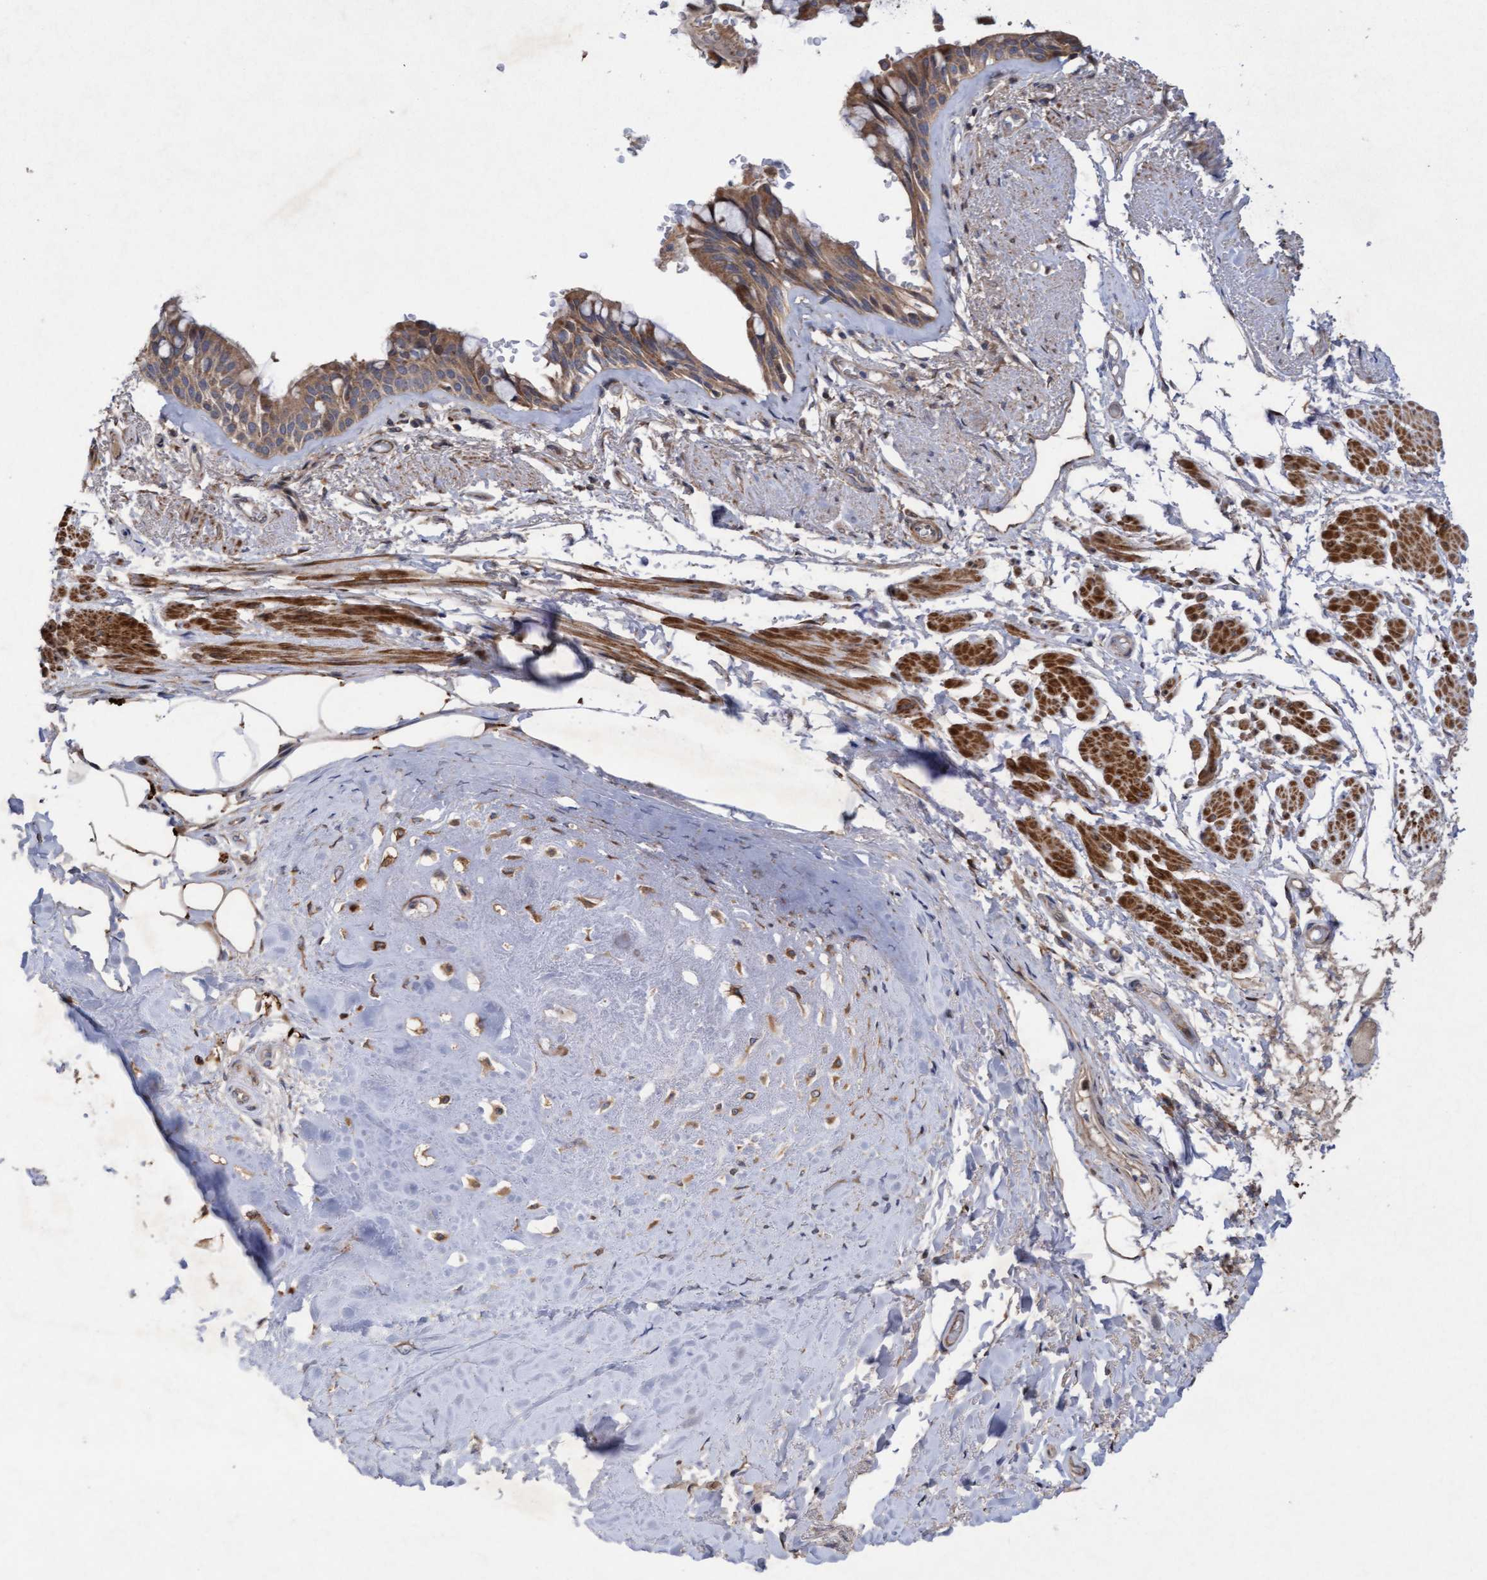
{"staining": {"intensity": "moderate", "quantity": ">75%", "location": "cytoplasmic/membranous"}, "tissue": "bronchus", "cell_type": "Respiratory epithelial cells", "image_type": "normal", "snomed": [{"axis": "morphology", "description": "Normal tissue, NOS"}, {"axis": "topography", "description": "Bronchus"}], "caption": "Immunohistochemistry (IHC) of normal bronchus demonstrates medium levels of moderate cytoplasmic/membranous expression in approximately >75% of respiratory epithelial cells.", "gene": "ELP5", "patient": {"sex": "male", "age": 66}}